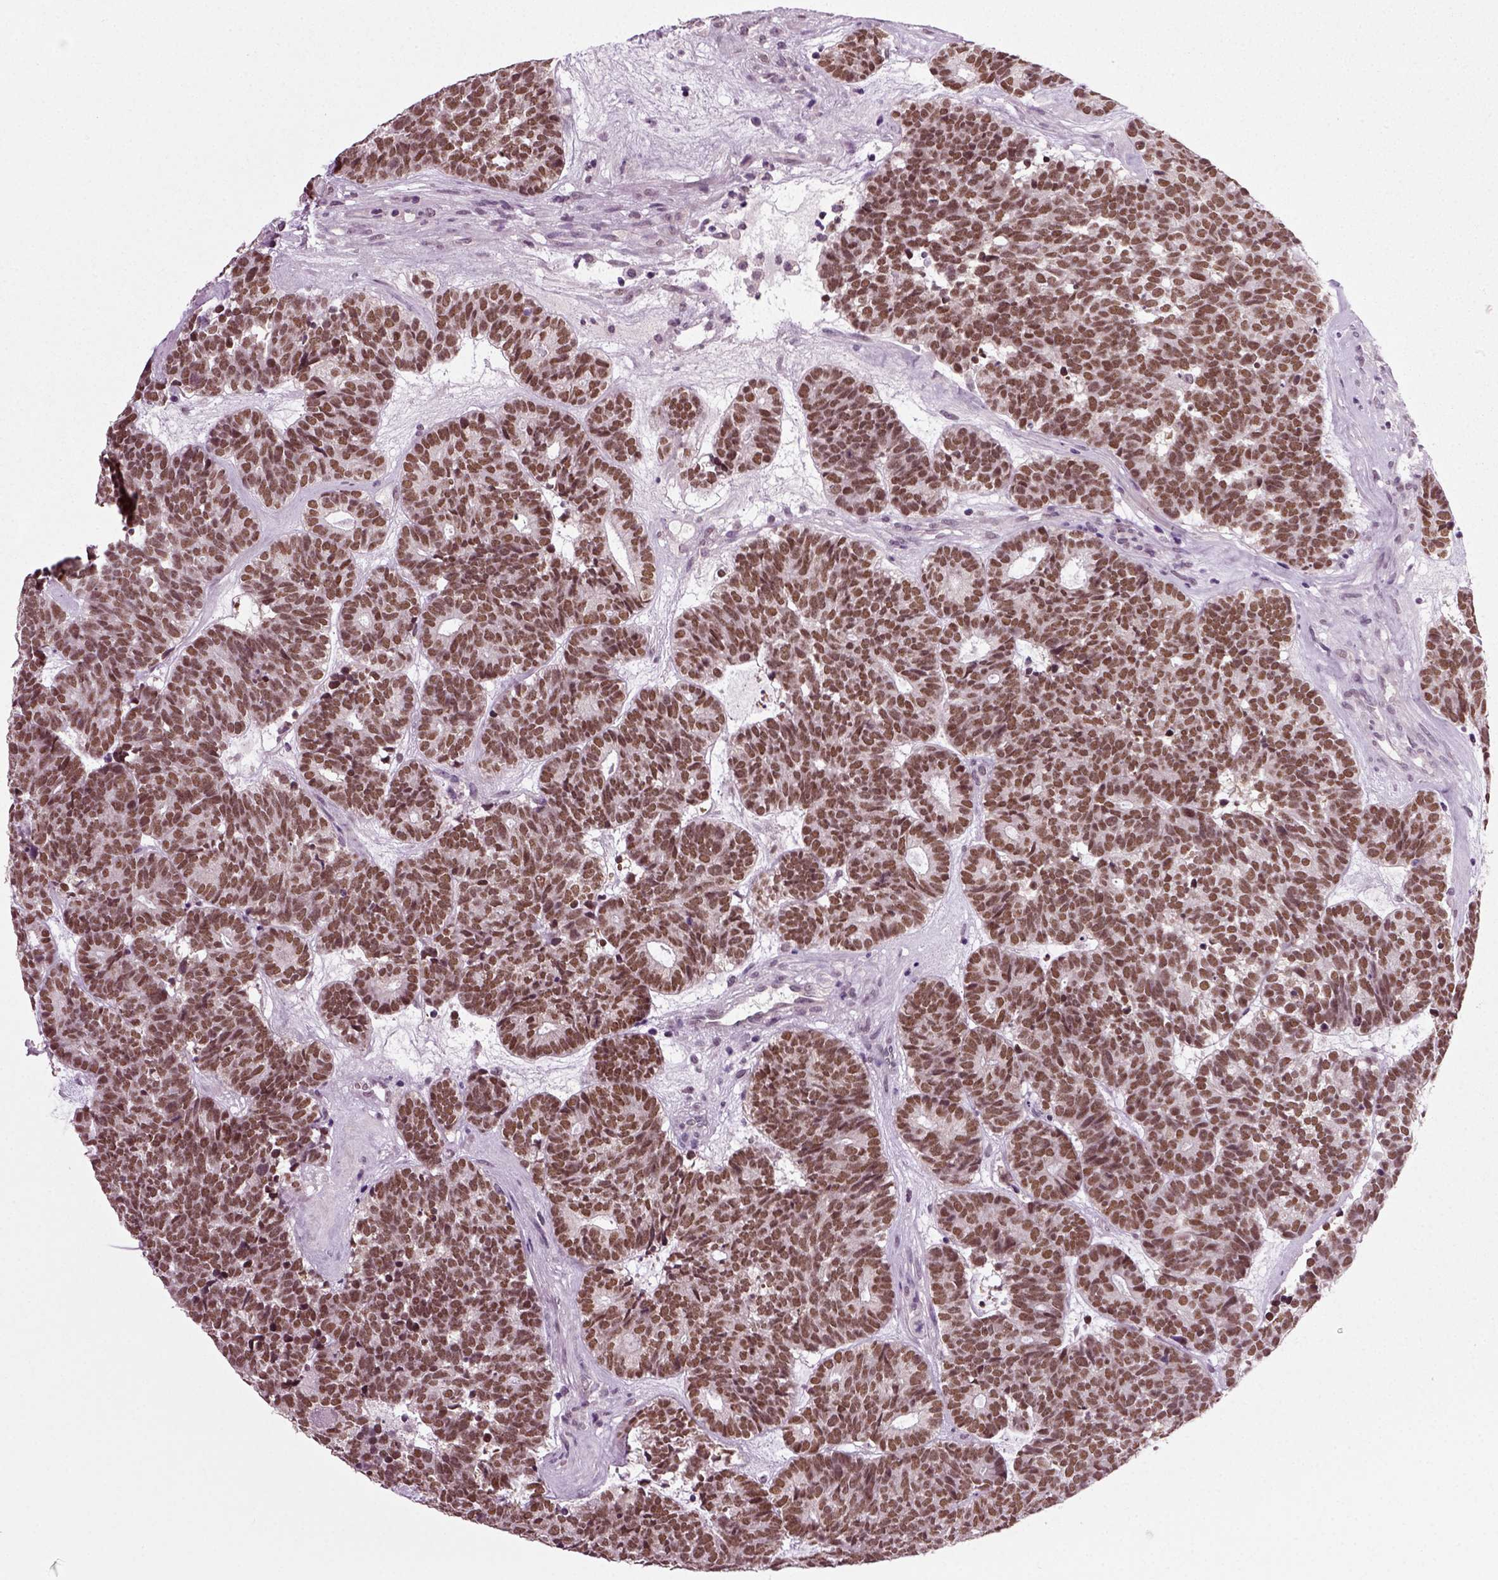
{"staining": {"intensity": "strong", "quantity": ">75%", "location": "nuclear"}, "tissue": "head and neck cancer", "cell_type": "Tumor cells", "image_type": "cancer", "snomed": [{"axis": "morphology", "description": "Adenocarcinoma, NOS"}, {"axis": "topography", "description": "Head-Neck"}], "caption": "A micrograph of human head and neck adenocarcinoma stained for a protein demonstrates strong nuclear brown staining in tumor cells.", "gene": "RCOR3", "patient": {"sex": "female", "age": 81}}